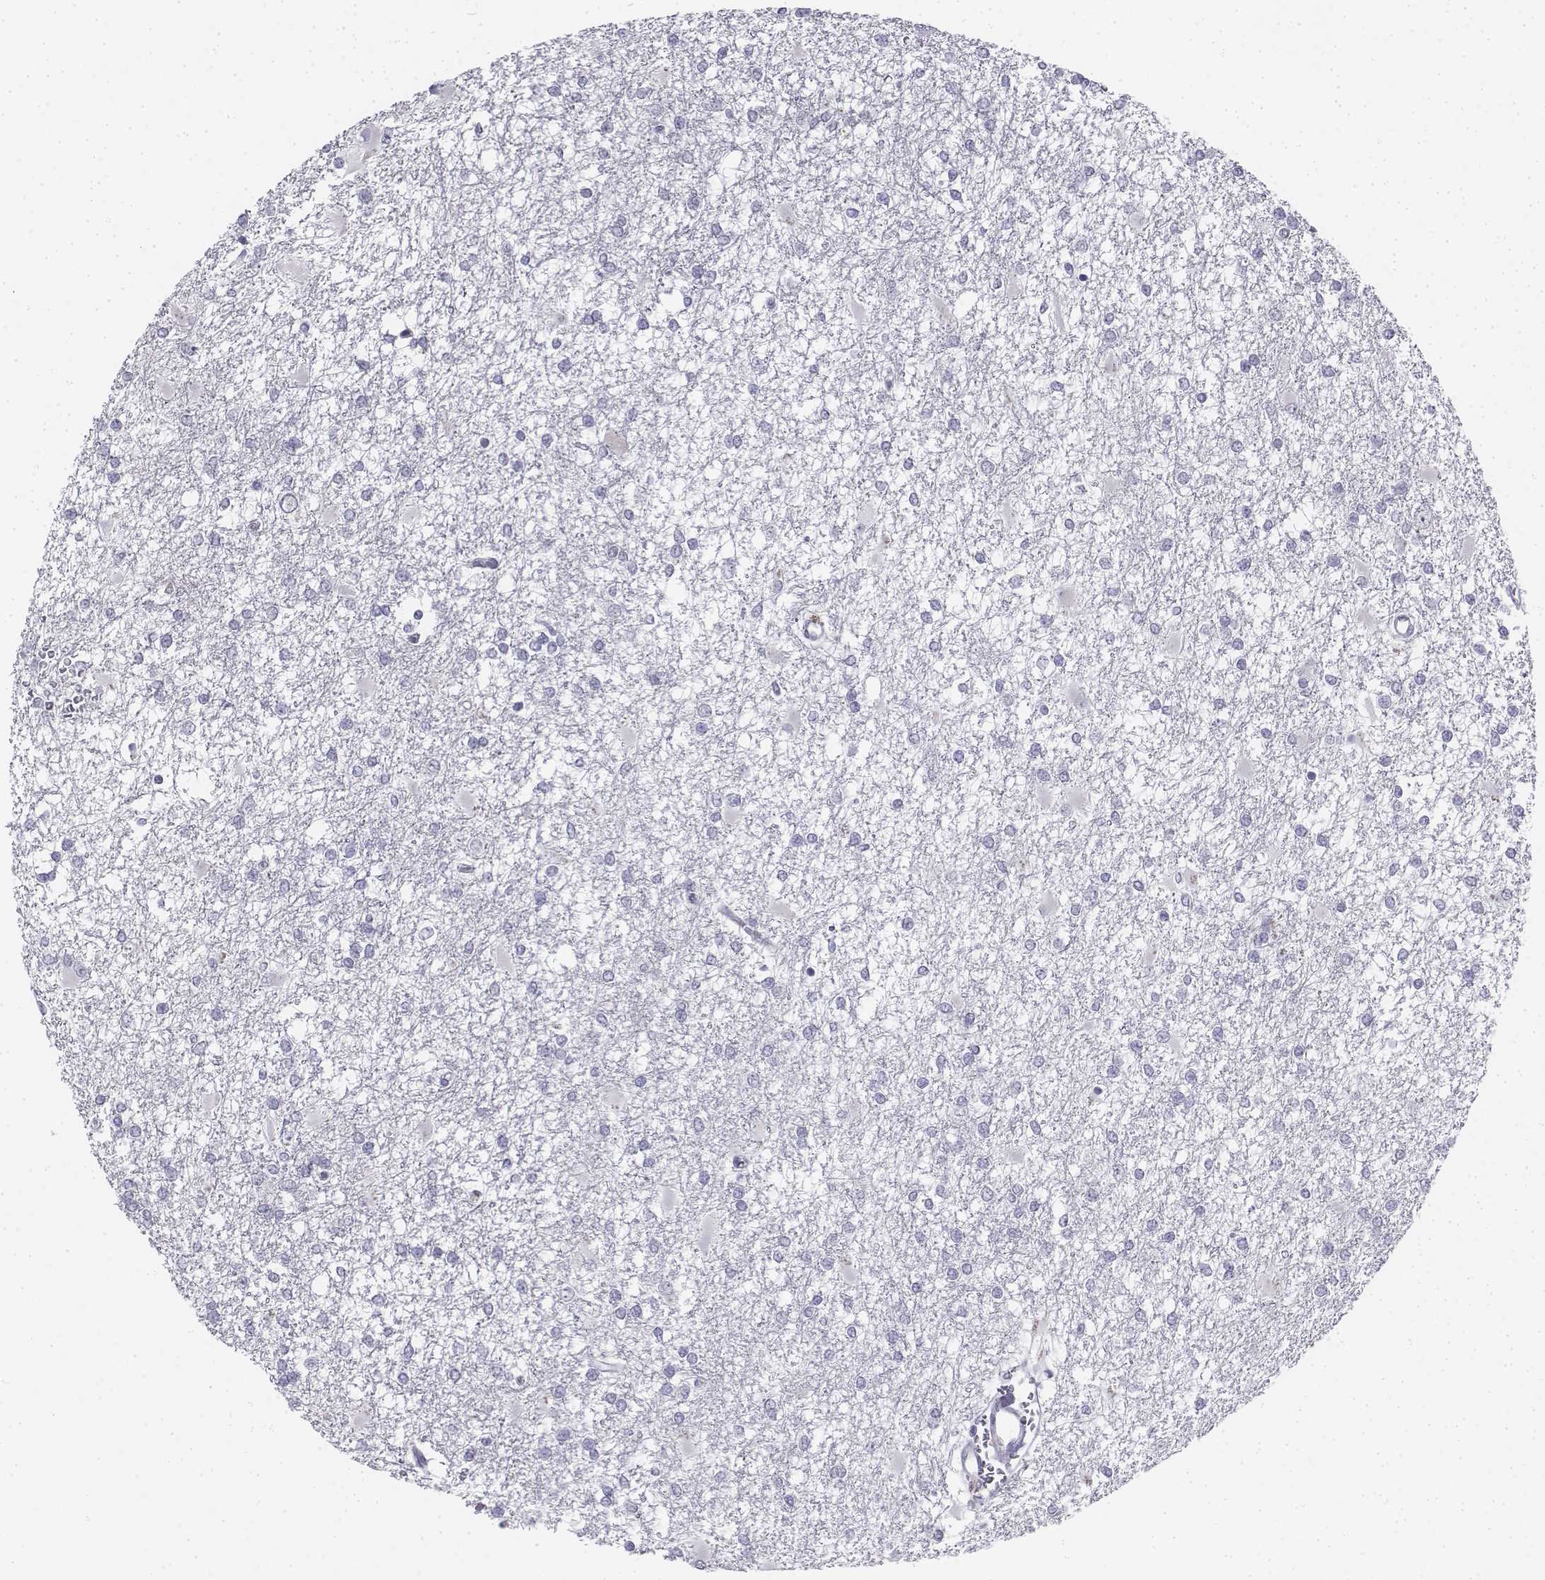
{"staining": {"intensity": "negative", "quantity": "none", "location": "none"}, "tissue": "glioma", "cell_type": "Tumor cells", "image_type": "cancer", "snomed": [{"axis": "morphology", "description": "Glioma, malignant, High grade"}, {"axis": "topography", "description": "Cerebral cortex"}], "caption": "Malignant glioma (high-grade) was stained to show a protein in brown. There is no significant staining in tumor cells. (Immunohistochemistry, brightfield microscopy, high magnification).", "gene": "PENK", "patient": {"sex": "male", "age": 79}}